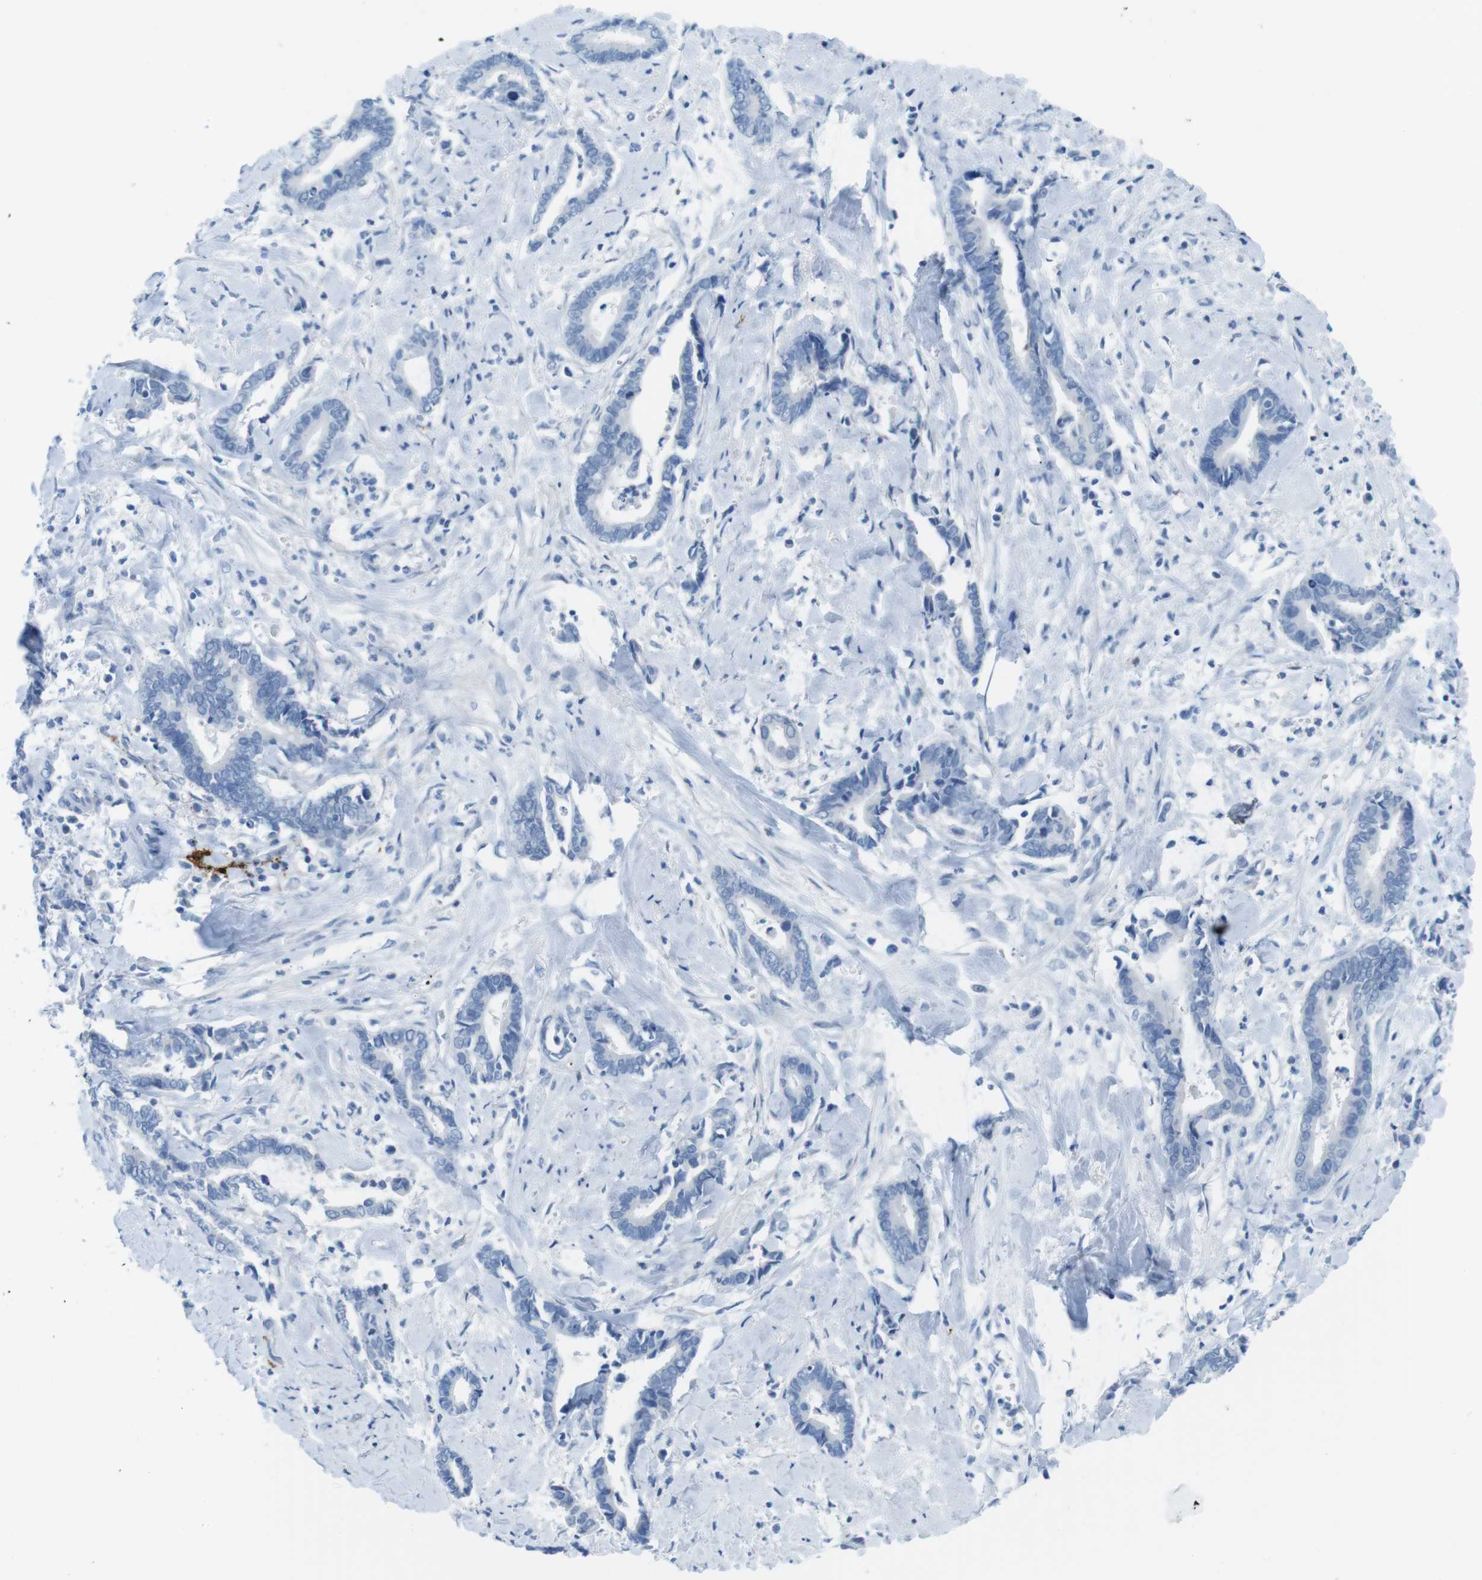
{"staining": {"intensity": "negative", "quantity": "none", "location": "none"}, "tissue": "cervical cancer", "cell_type": "Tumor cells", "image_type": "cancer", "snomed": [{"axis": "morphology", "description": "Adenocarcinoma, NOS"}, {"axis": "topography", "description": "Cervix"}], "caption": "Adenocarcinoma (cervical) was stained to show a protein in brown. There is no significant staining in tumor cells.", "gene": "GAP43", "patient": {"sex": "female", "age": 44}}